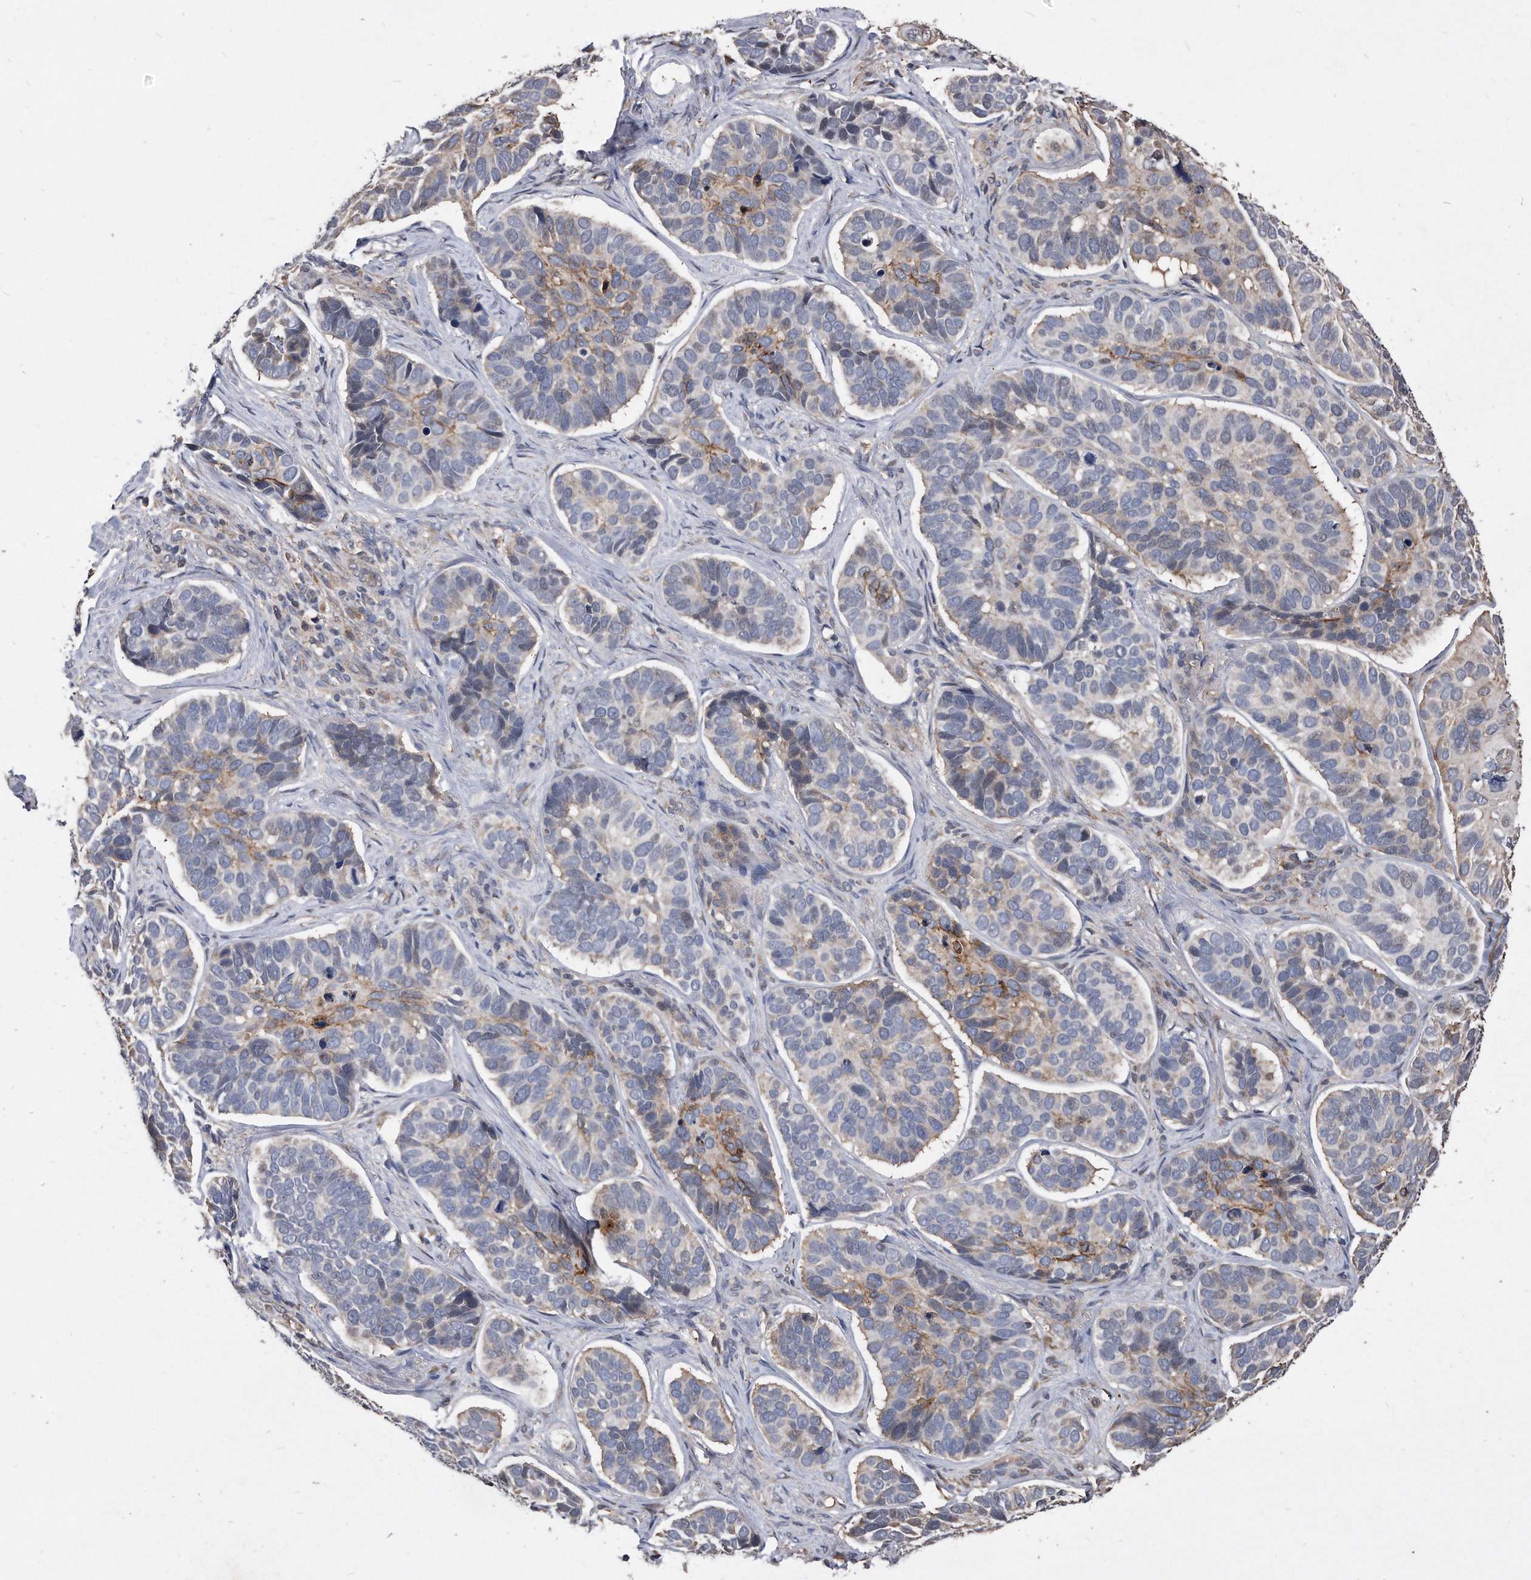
{"staining": {"intensity": "moderate", "quantity": "<25%", "location": "cytoplasmic/membranous"}, "tissue": "skin cancer", "cell_type": "Tumor cells", "image_type": "cancer", "snomed": [{"axis": "morphology", "description": "Basal cell carcinoma"}, {"axis": "topography", "description": "Skin"}], "caption": "This is an image of IHC staining of skin cancer (basal cell carcinoma), which shows moderate positivity in the cytoplasmic/membranous of tumor cells.", "gene": "IL20RA", "patient": {"sex": "male", "age": 62}}